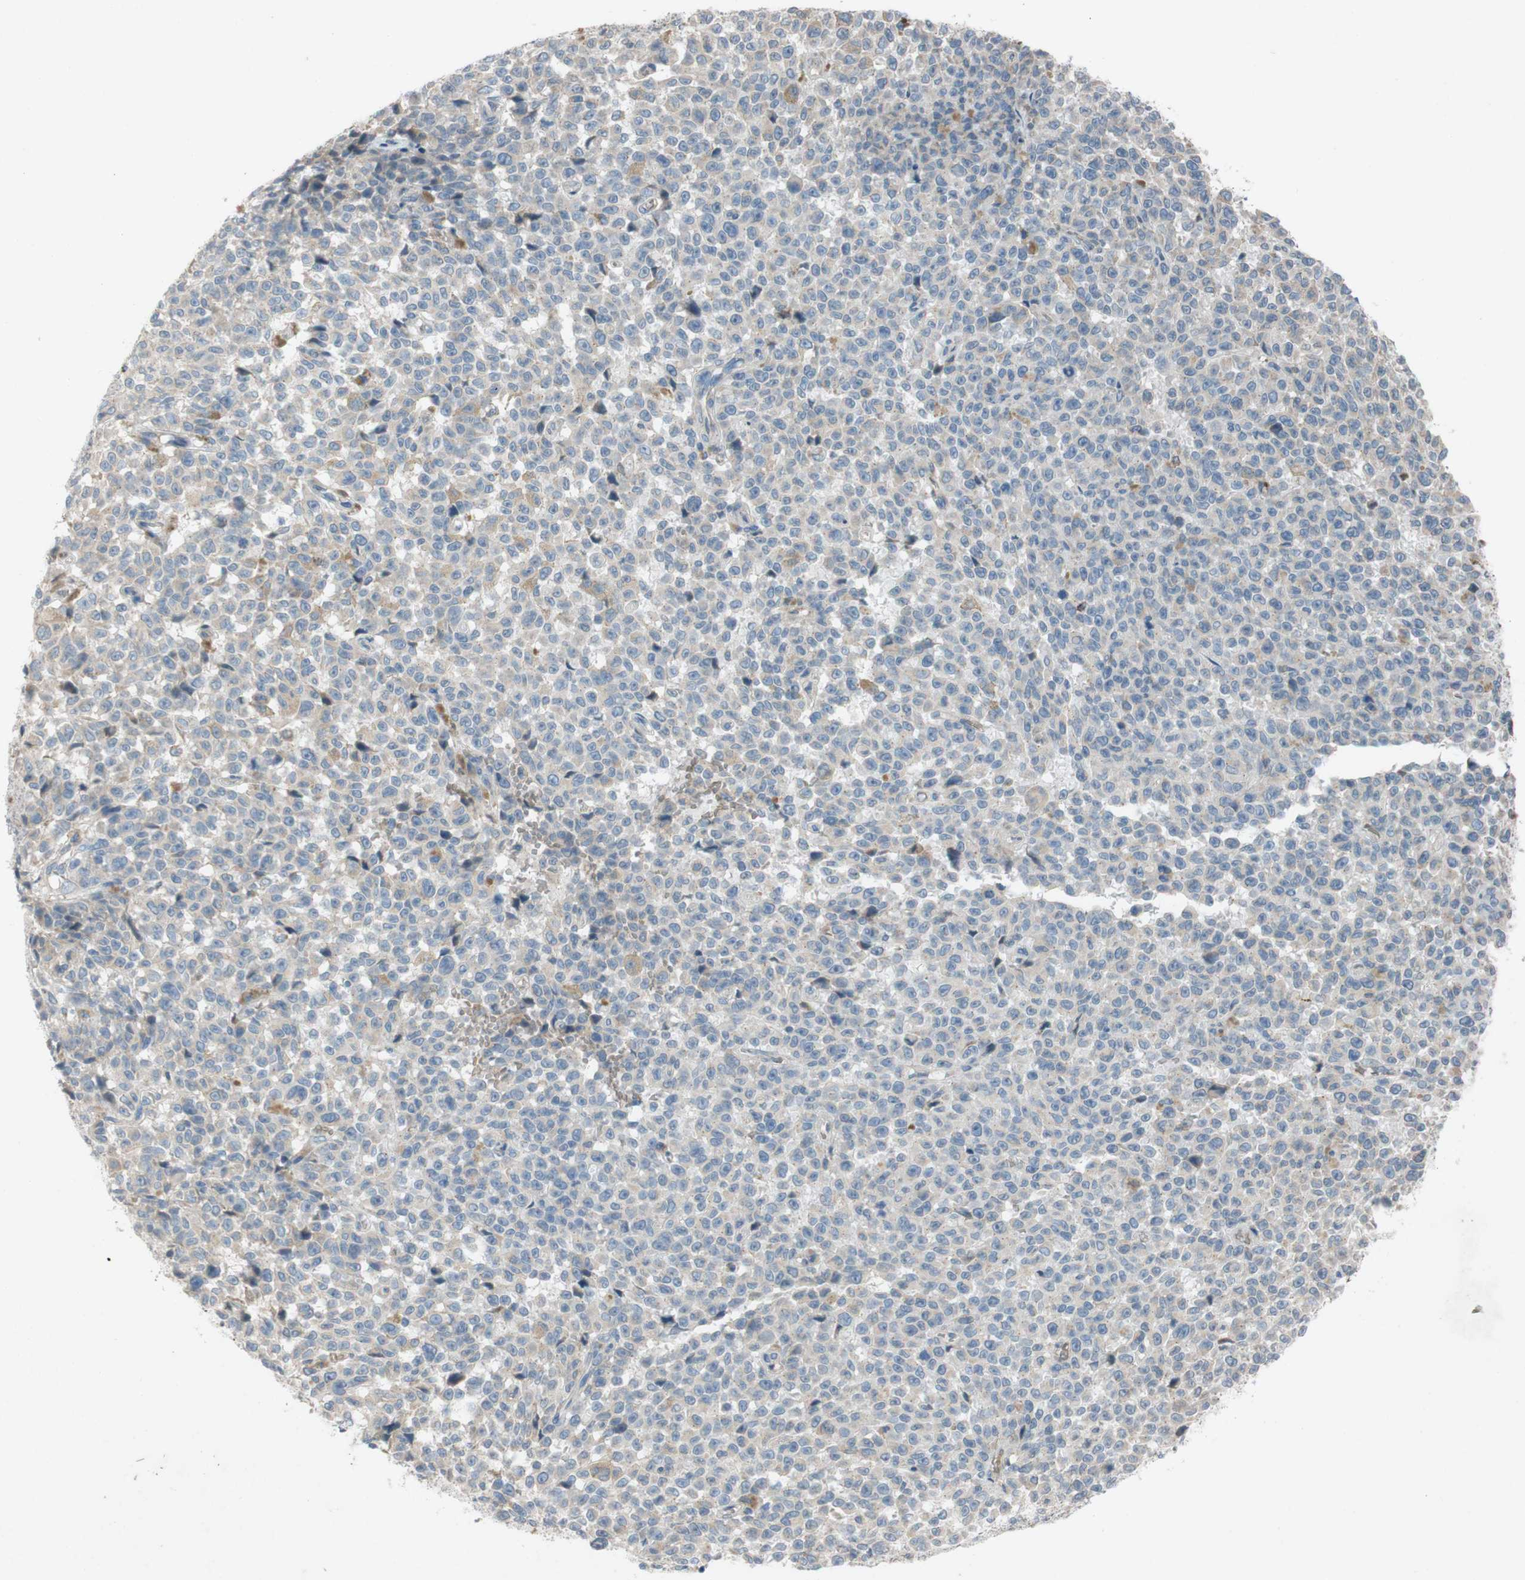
{"staining": {"intensity": "weak", "quantity": "<25%", "location": "cytoplasmic/membranous"}, "tissue": "melanoma", "cell_type": "Tumor cells", "image_type": "cancer", "snomed": [{"axis": "morphology", "description": "Malignant melanoma, NOS"}, {"axis": "topography", "description": "Skin"}], "caption": "A high-resolution image shows IHC staining of melanoma, which exhibits no significant positivity in tumor cells. Nuclei are stained in blue.", "gene": "ADD2", "patient": {"sex": "female", "age": 82}}